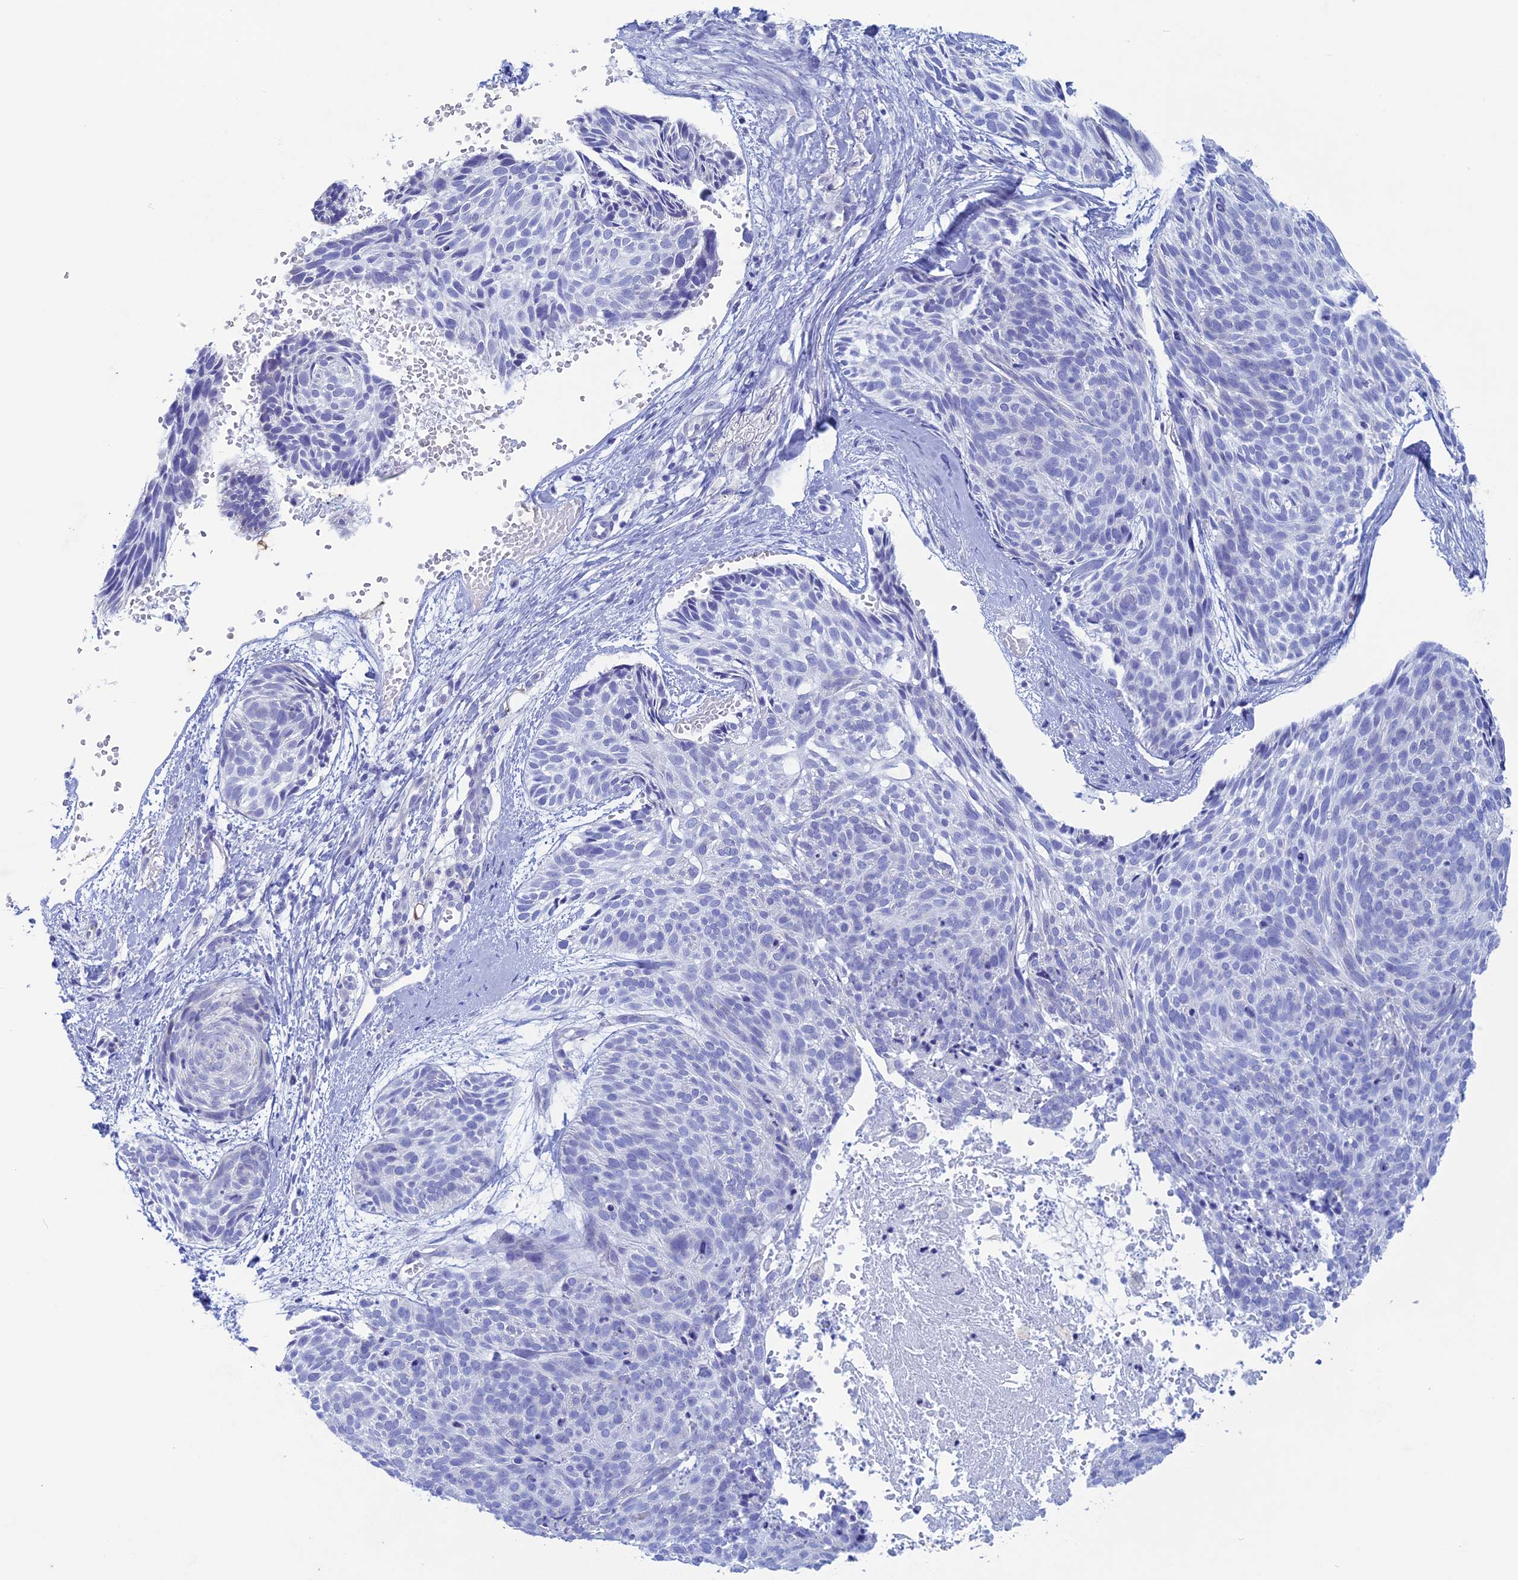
{"staining": {"intensity": "negative", "quantity": "none", "location": "none"}, "tissue": "skin cancer", "cell_type": "Tumor cells", "image_type": "cancer", "snomed": [{"axis": "morphology", "description": "Normal tissue, NOS"}, {"axis": "morphology", "description": "Basal cell carcinoma"}, {"axis": "topography", "description": "Skin"}], "caption": "This is a image of immunohistochemistry (IHC) staining of skin cancer, which shows no positivity in tumor cells.", "gene": "LHFPL2", "patient": {"sex": "male", "age": 66}}